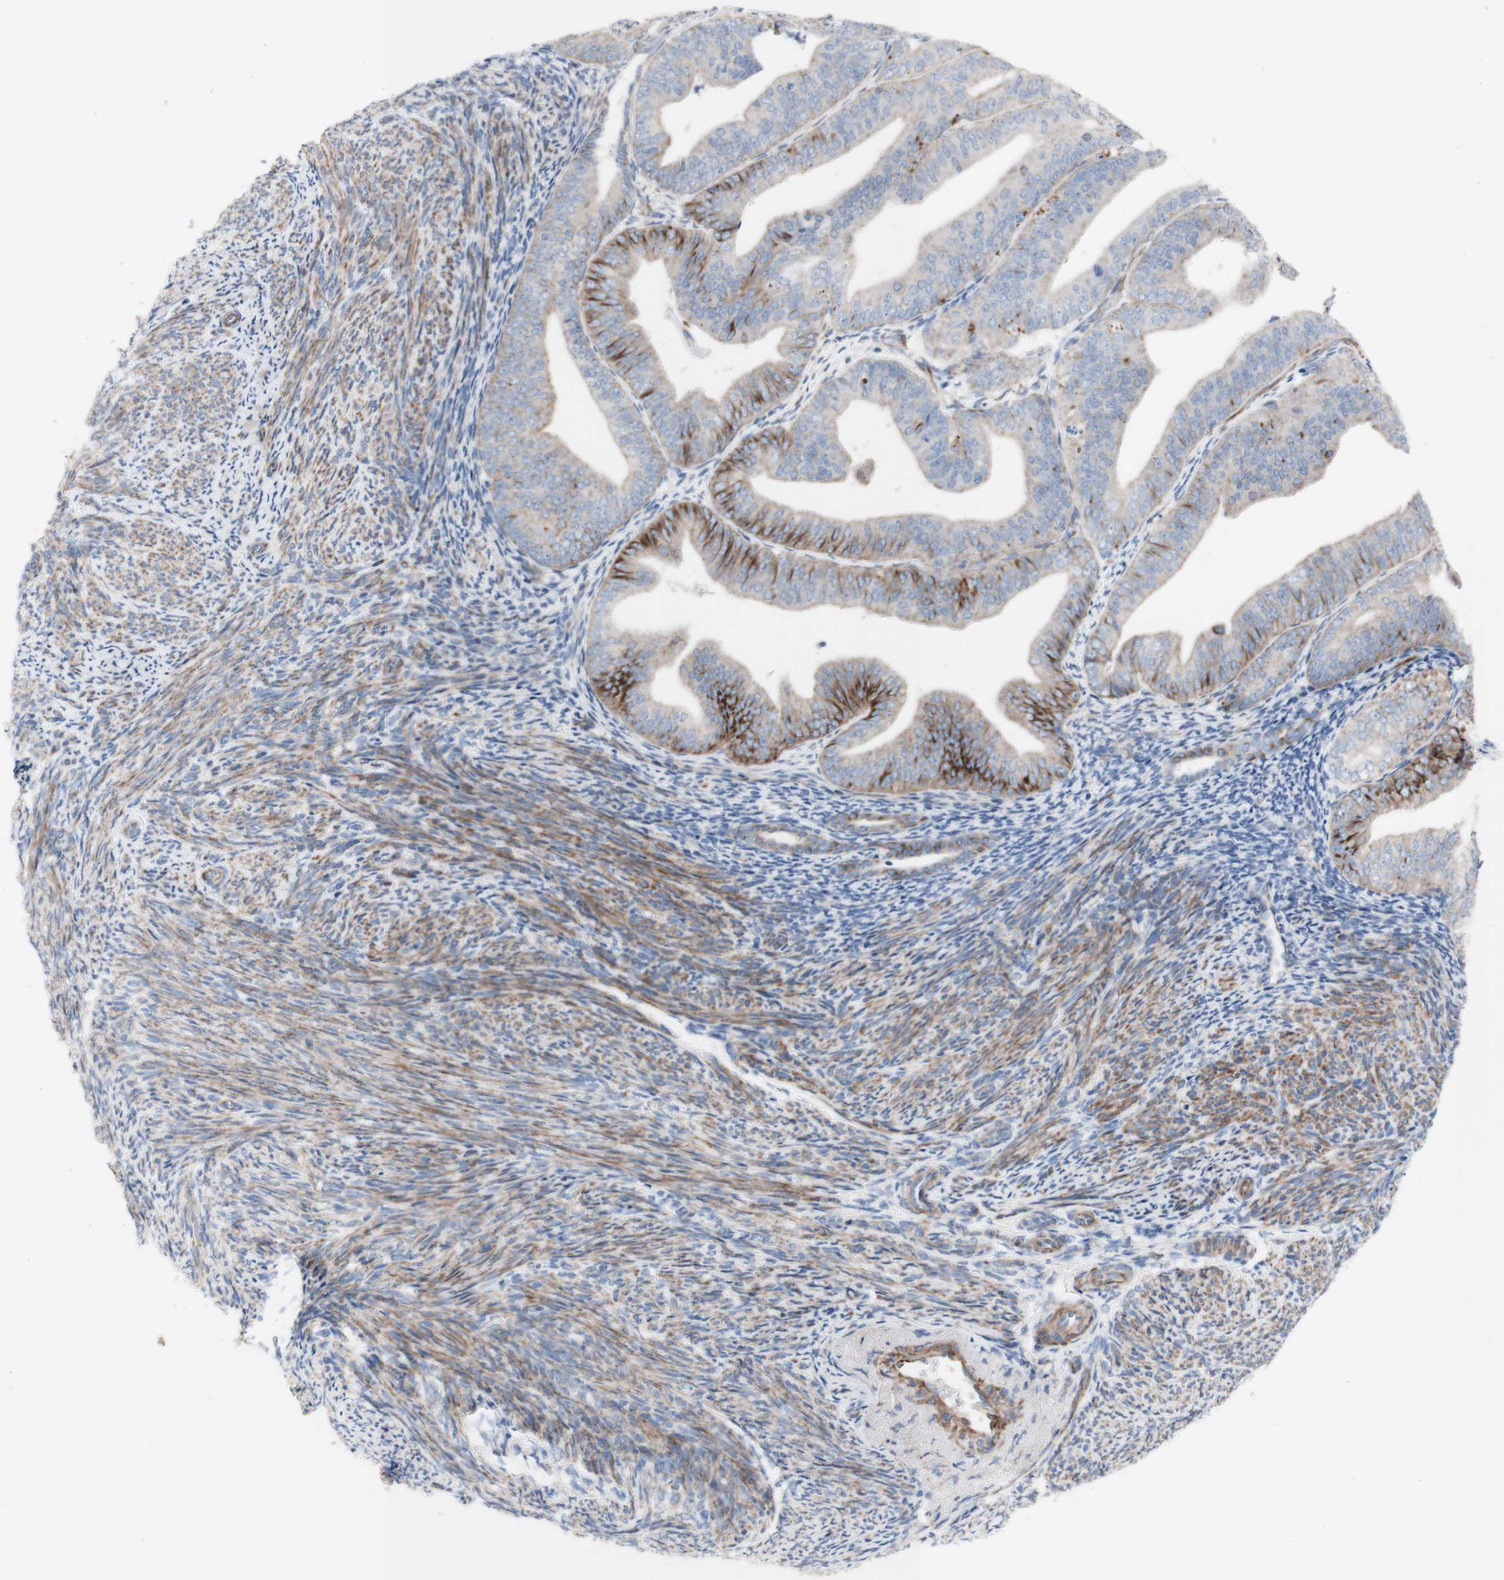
{"staining": {"intensity": "moderate", "quantity": "<25%", "location": "cytoplasmic/membranous"}, "tissue": "endometrial cancer", "cell_type": "Tumor cells", "image_type": "cancer", "snomed": [{"axis": "morphology", "description": "Adenocarcinoma, NOS"}, {"axis": "topography", "description": "Endometrium"}], "caption": "Endometrial cancer stained for a protein (brown) reveals moderate cytoplasmic/membranous positive expression in approximately <25% of tumor cells.", "gene": "AGPAT5", "patient": {"sex": "female", "age": 63}}